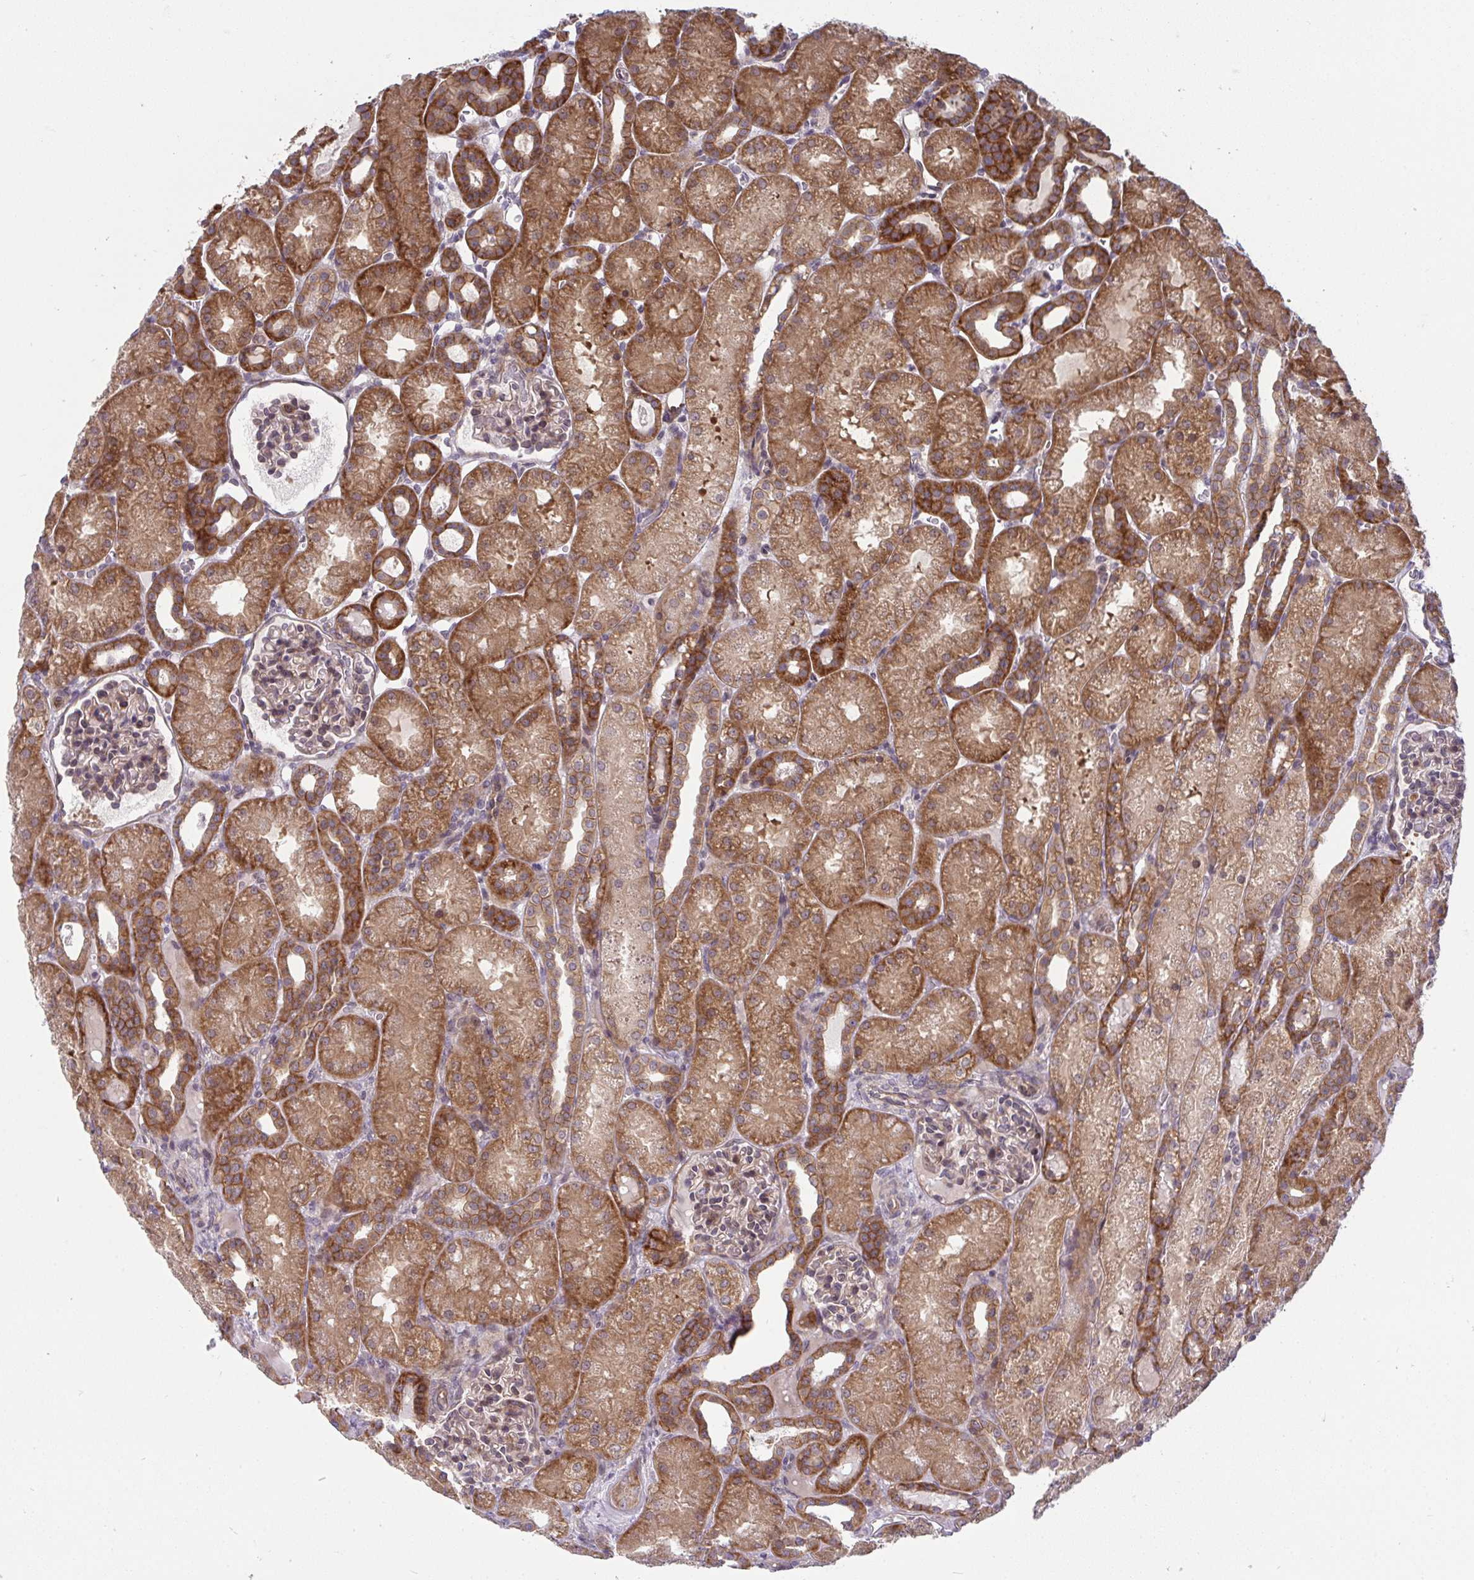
{"staining": {"intensity": "weak", "quantity": "25%-75%", "location": "cytoplasmic/membranous"}, "tissue": "kidney", "cell_type": "Cells in glomeruli", "image_type": "normal", "snomed": [{"axis": "morphology", "description": "Normal tissue, NOS"}, {"axis": "topography", "description": "Kidney"}], "caption": "This is a photomicrograph of immunohistochemistry staining of normal kidney, which shows weak positivity in the cytoplasmic/membranous of cells in glomeruli.", "gene": "CASP9", "patient": {"sex": "male", "age": 2}}